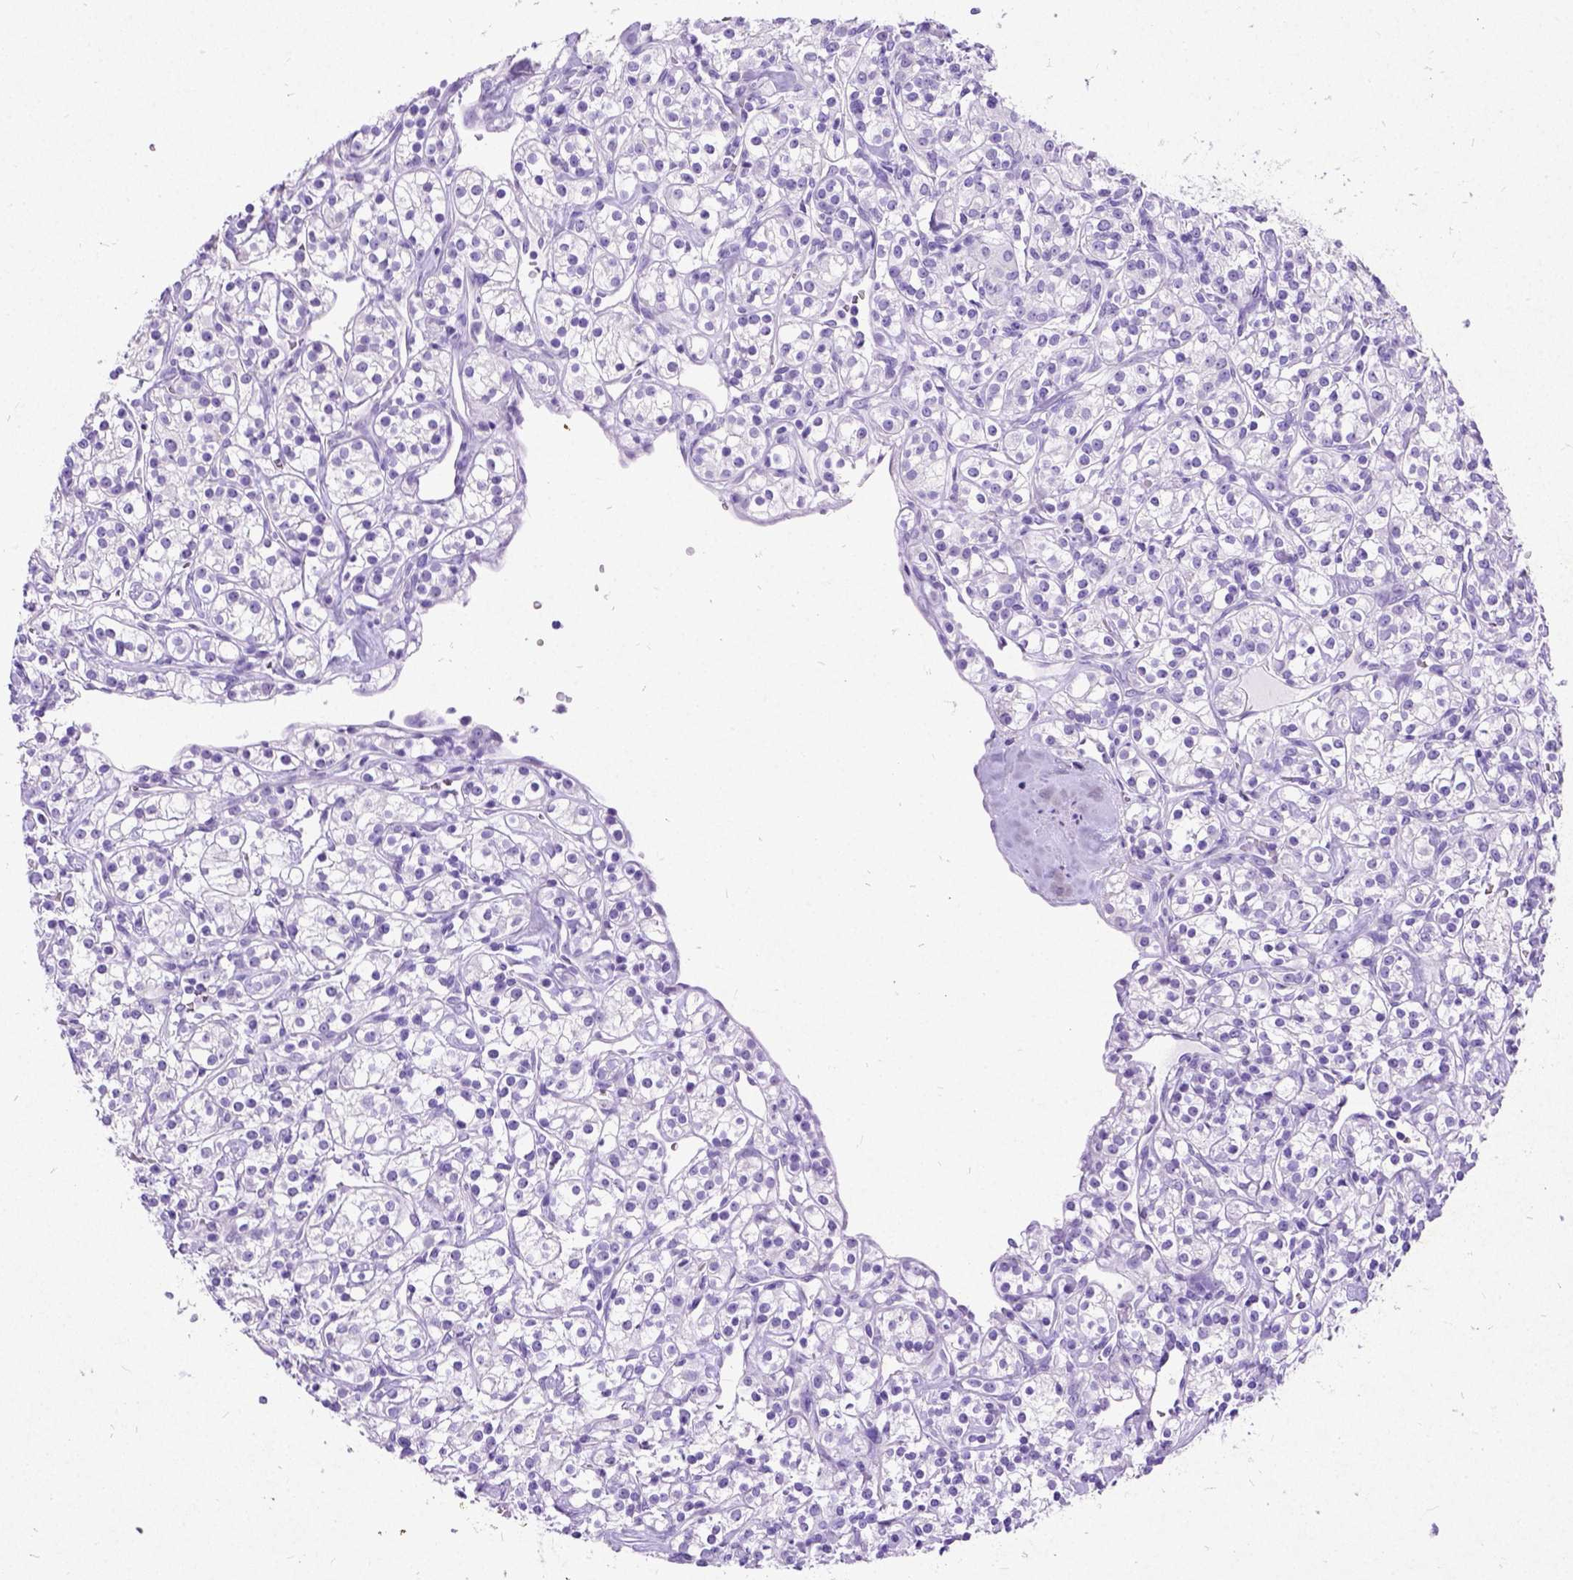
{"staining": {"intensity": "negative", "quantity": "none", "location": "none"}, "tissue": "renal cancer", "cell_type": "Tumor cells", "image_type": "cancer", "snomed": [{"axis": "morphology", "description": "Adenocarcinoma, NOS"}, {"axis": "topography", "description": "Kidney"}], "caption": "An immunohistochemistry (IHC) image of adenocarcinoma (renal) is shown. There is no staining in tumor cells of adenocarcinoma (renal).", "gene": "NEUROD4", "patient": {"sex": "male", "age": 77}}